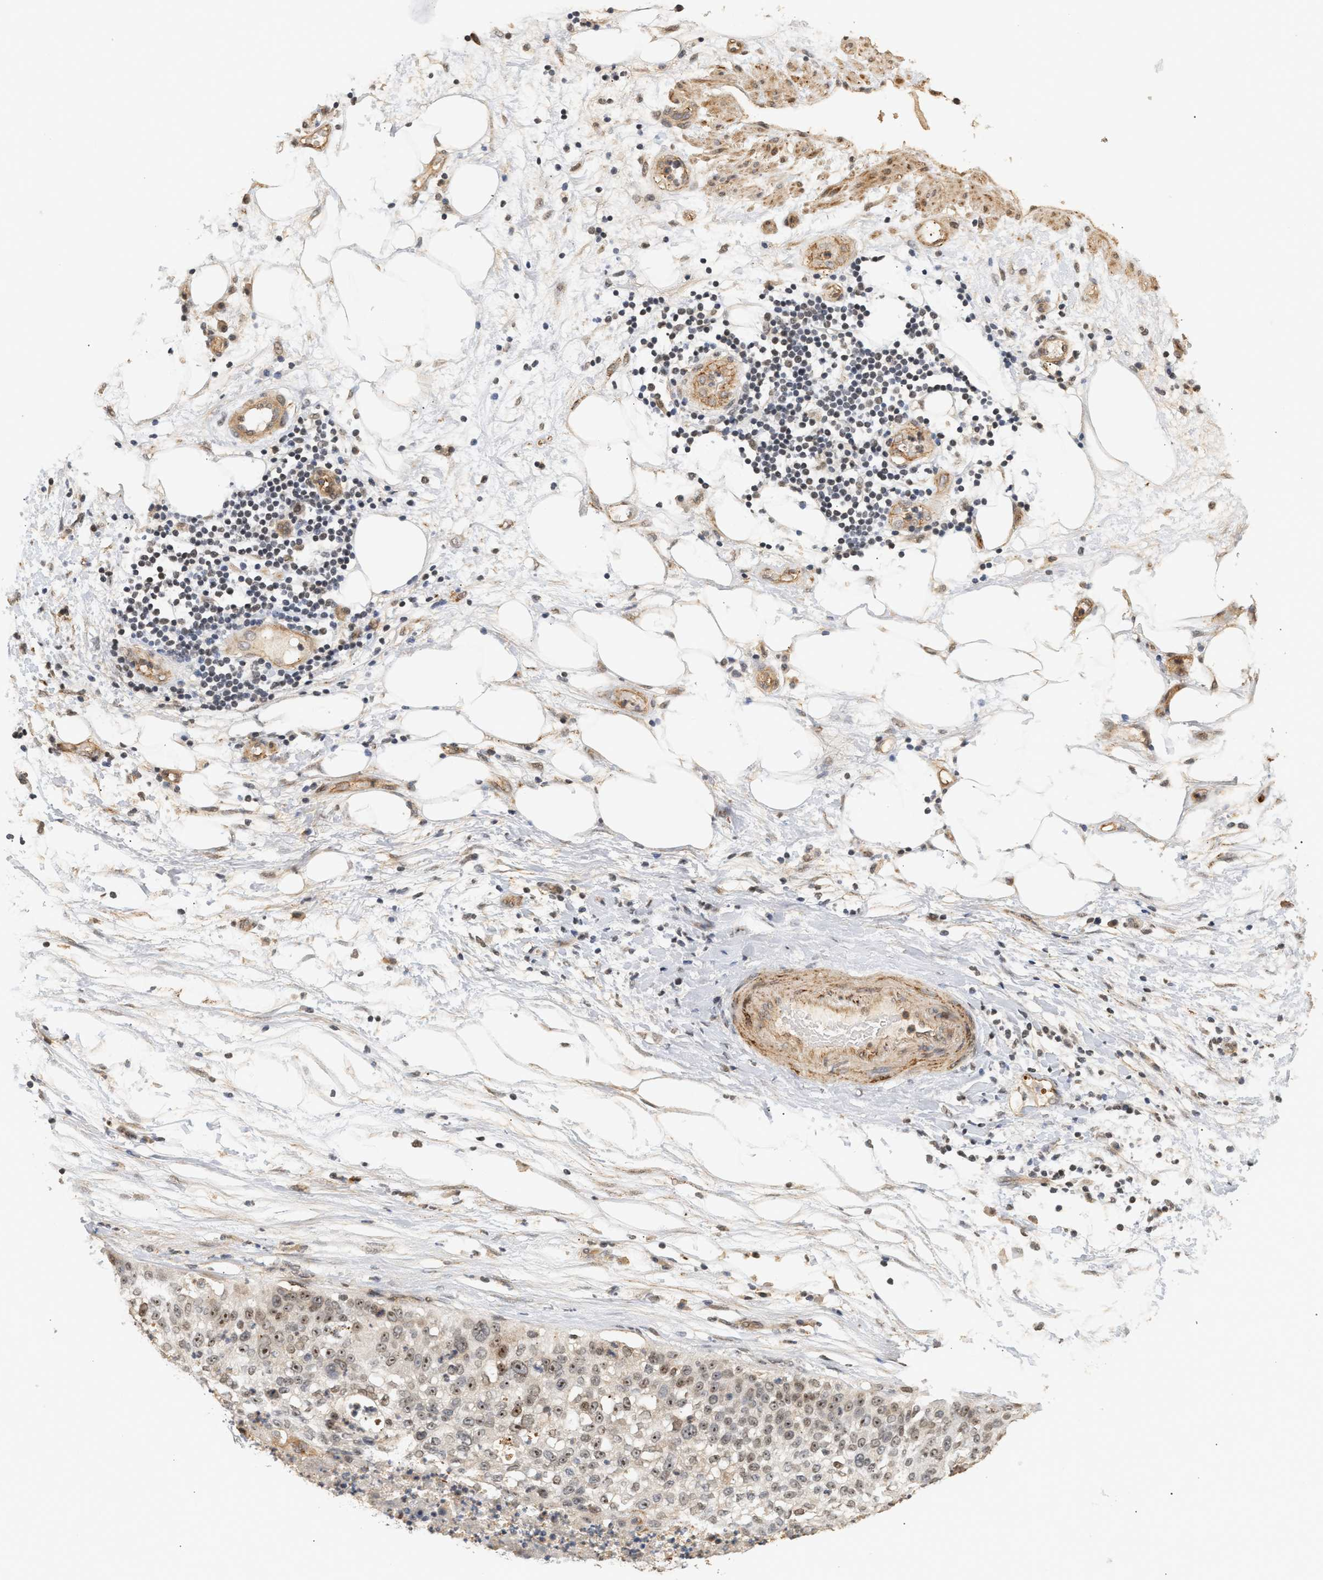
{"staining": {"intensity": "moderate", "quantity": "<25%", "location": "nuclear"}, "tissue": "lung cancer", "cell_type": "Tumor cells", "image_type": "cancer", "snomed": [{"axis": "morphology", "description": "Inflammation, NOS"}, {"axis": "morphology", "description": "Squamous cell carcinoma, NOS"}, {"axis": "topography", "description": "Lymph node"}, {"axis": "topography", "description": "Soft tissue"}, {"axis": "topography", "description": "Lung"}], "caption": "Approximately <25% of tumor cells in human lung cancer (squamous cell carcinoma) exhibit moderate nuclear protein staining as visualized by brown immunohistochemical staining.", "gene": "PLXND1", "patient": {"sex": "male", "age": 66}}